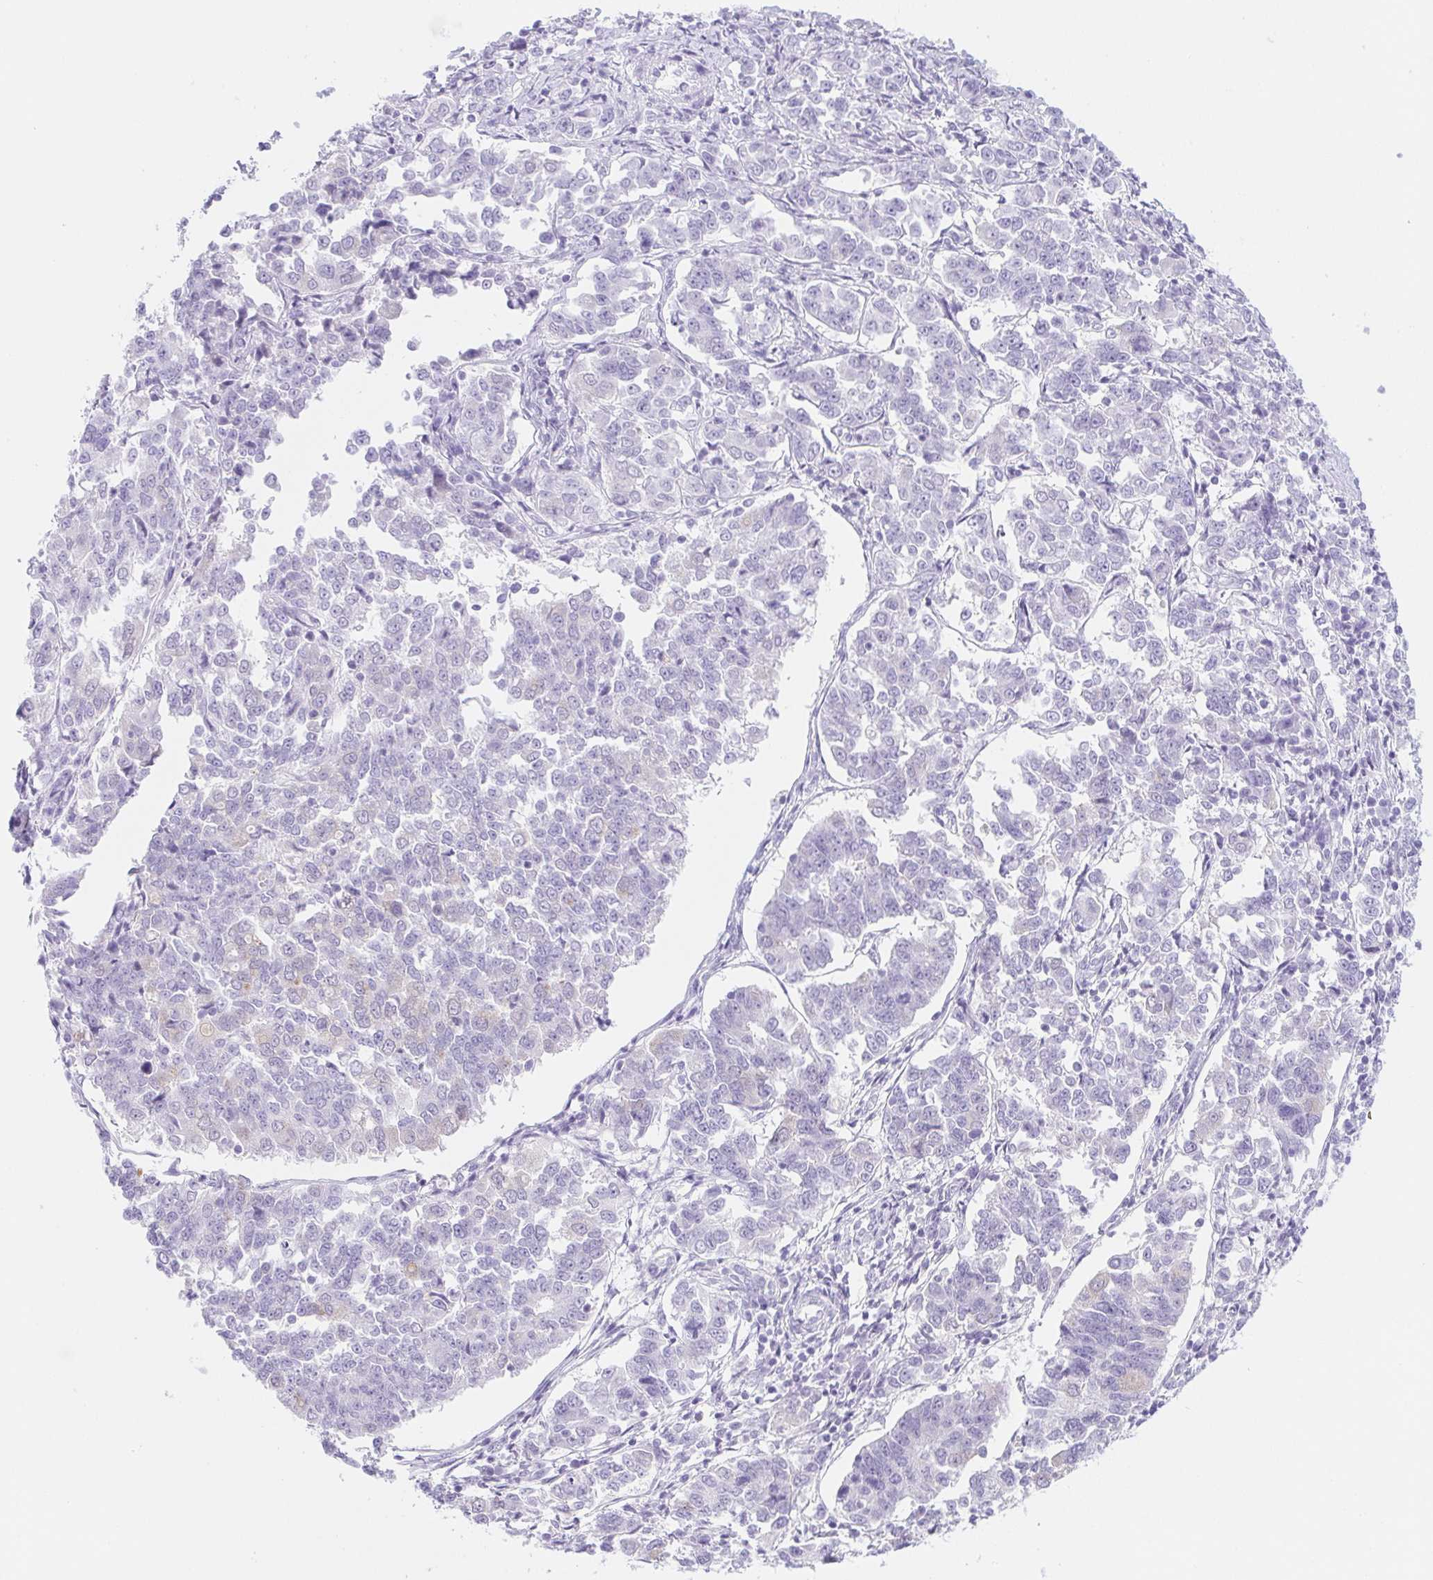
{"staining": {"intensity": "negative", "quantity": "none", "location": "none"}, "tissue": "endometrial cancer", "cell_type": "Tumor cells", "image_type": "cancer", "snomed": [{"axis": "morphology", "description": "Adenocarcinoma, NOS"}, {"axis": "topography", "description": "Endometrium"}], "caption": "DAB (3,3'-diaminobenzidine) immunohistochemical staining of endometrial adenocarcinoma exhibits no significant expression in tumor cells.", "gene": "DYNC2LI1", "patient": {"sex": "female", "age": 43}}